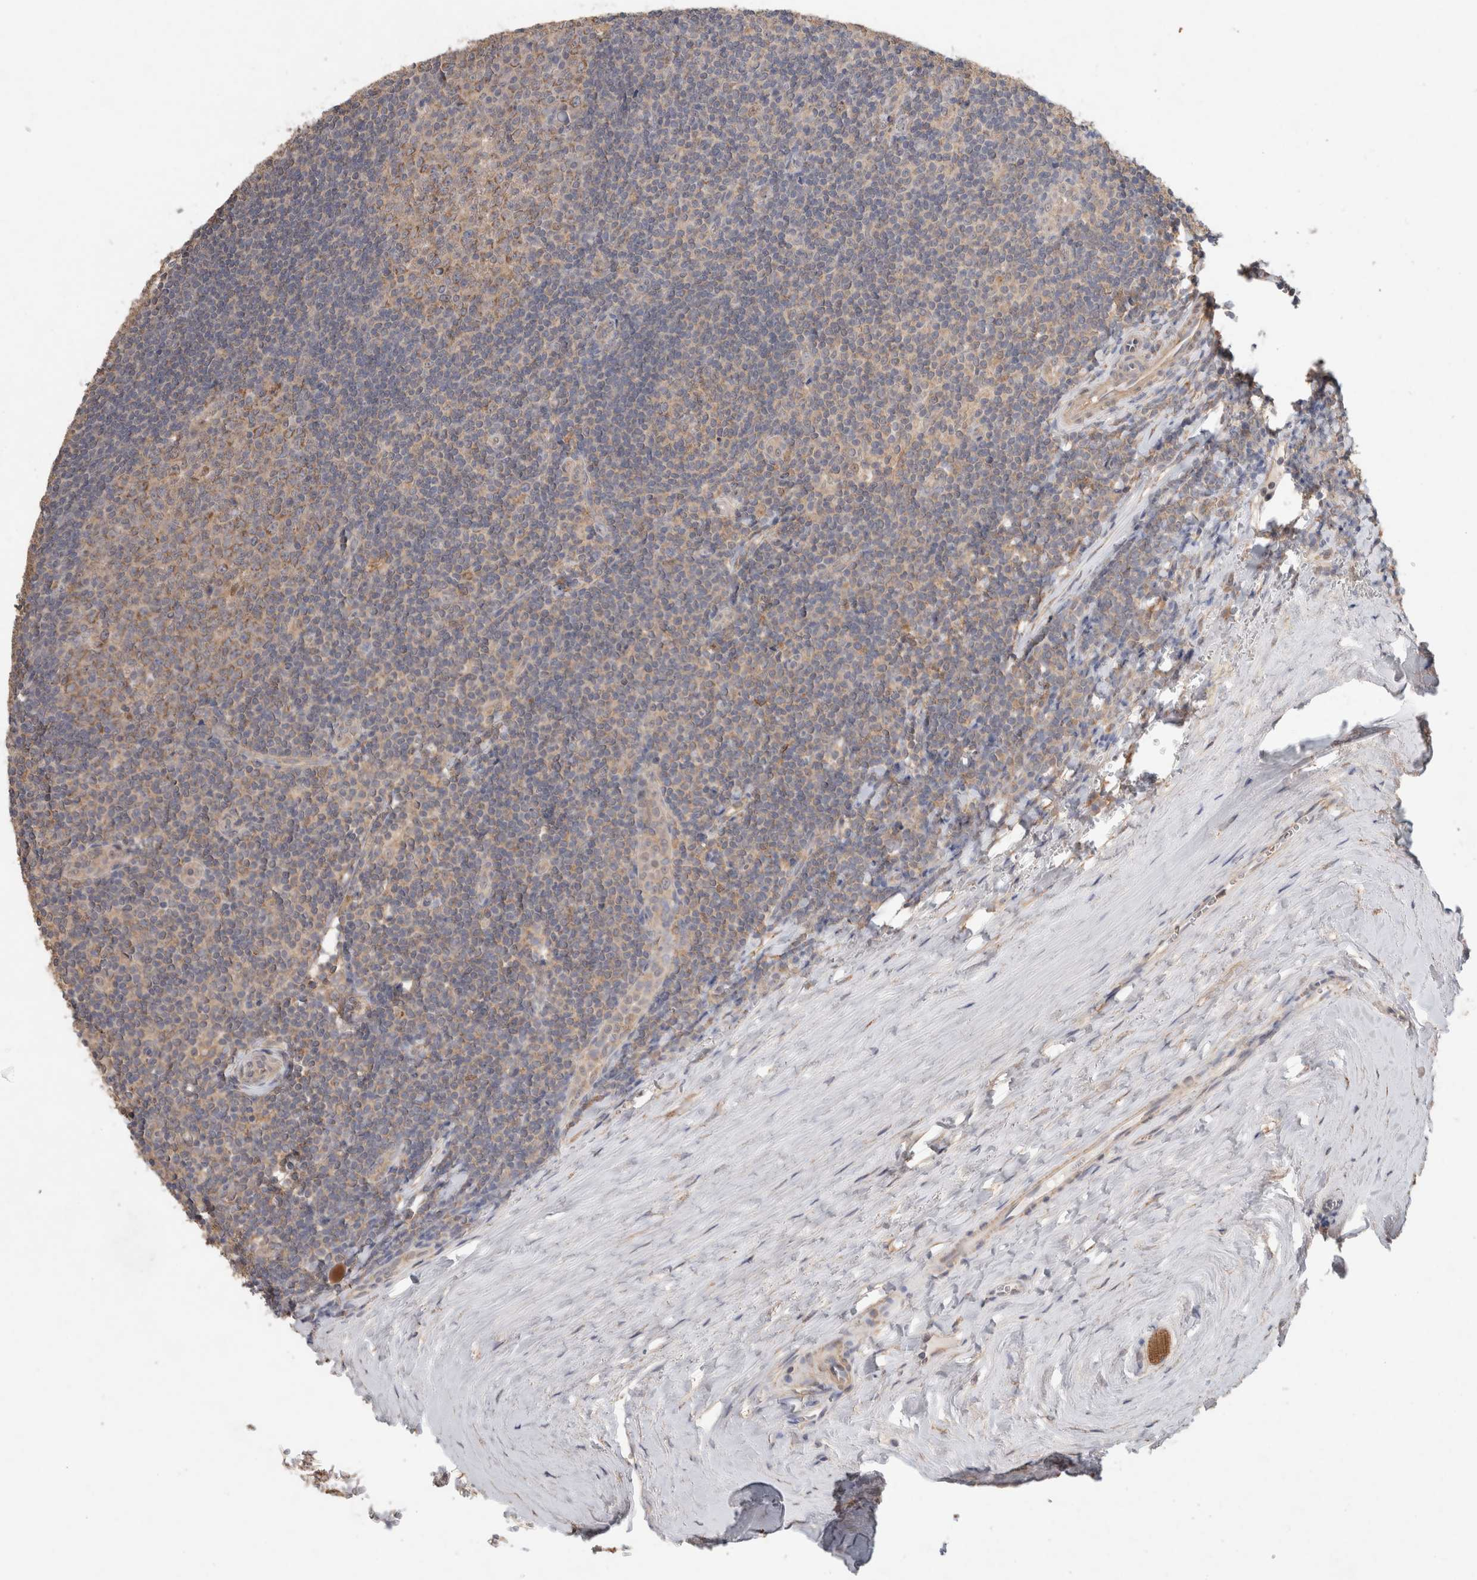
{"staining": {"intensity": "moderate", "quantity": ">75%", "location": "cytoplasmic/membranous"}, "tissue": "tonsil", "cell_type": "Germinal center cells", "image_type": "normal", "snomed": [{"axis": "morphology", "description": "Normal tissue, NOS"}, {"axis": "topography", "description": "Tonsil"}], "caption": "Moderate cytoplasmic/membranous expression for a protein is seen in approximately >75% of germinal center cells of normal tonsil using immunohistochemistry.", "gene": "RAB14", "patient": {"sex": "male", "age": 27}}